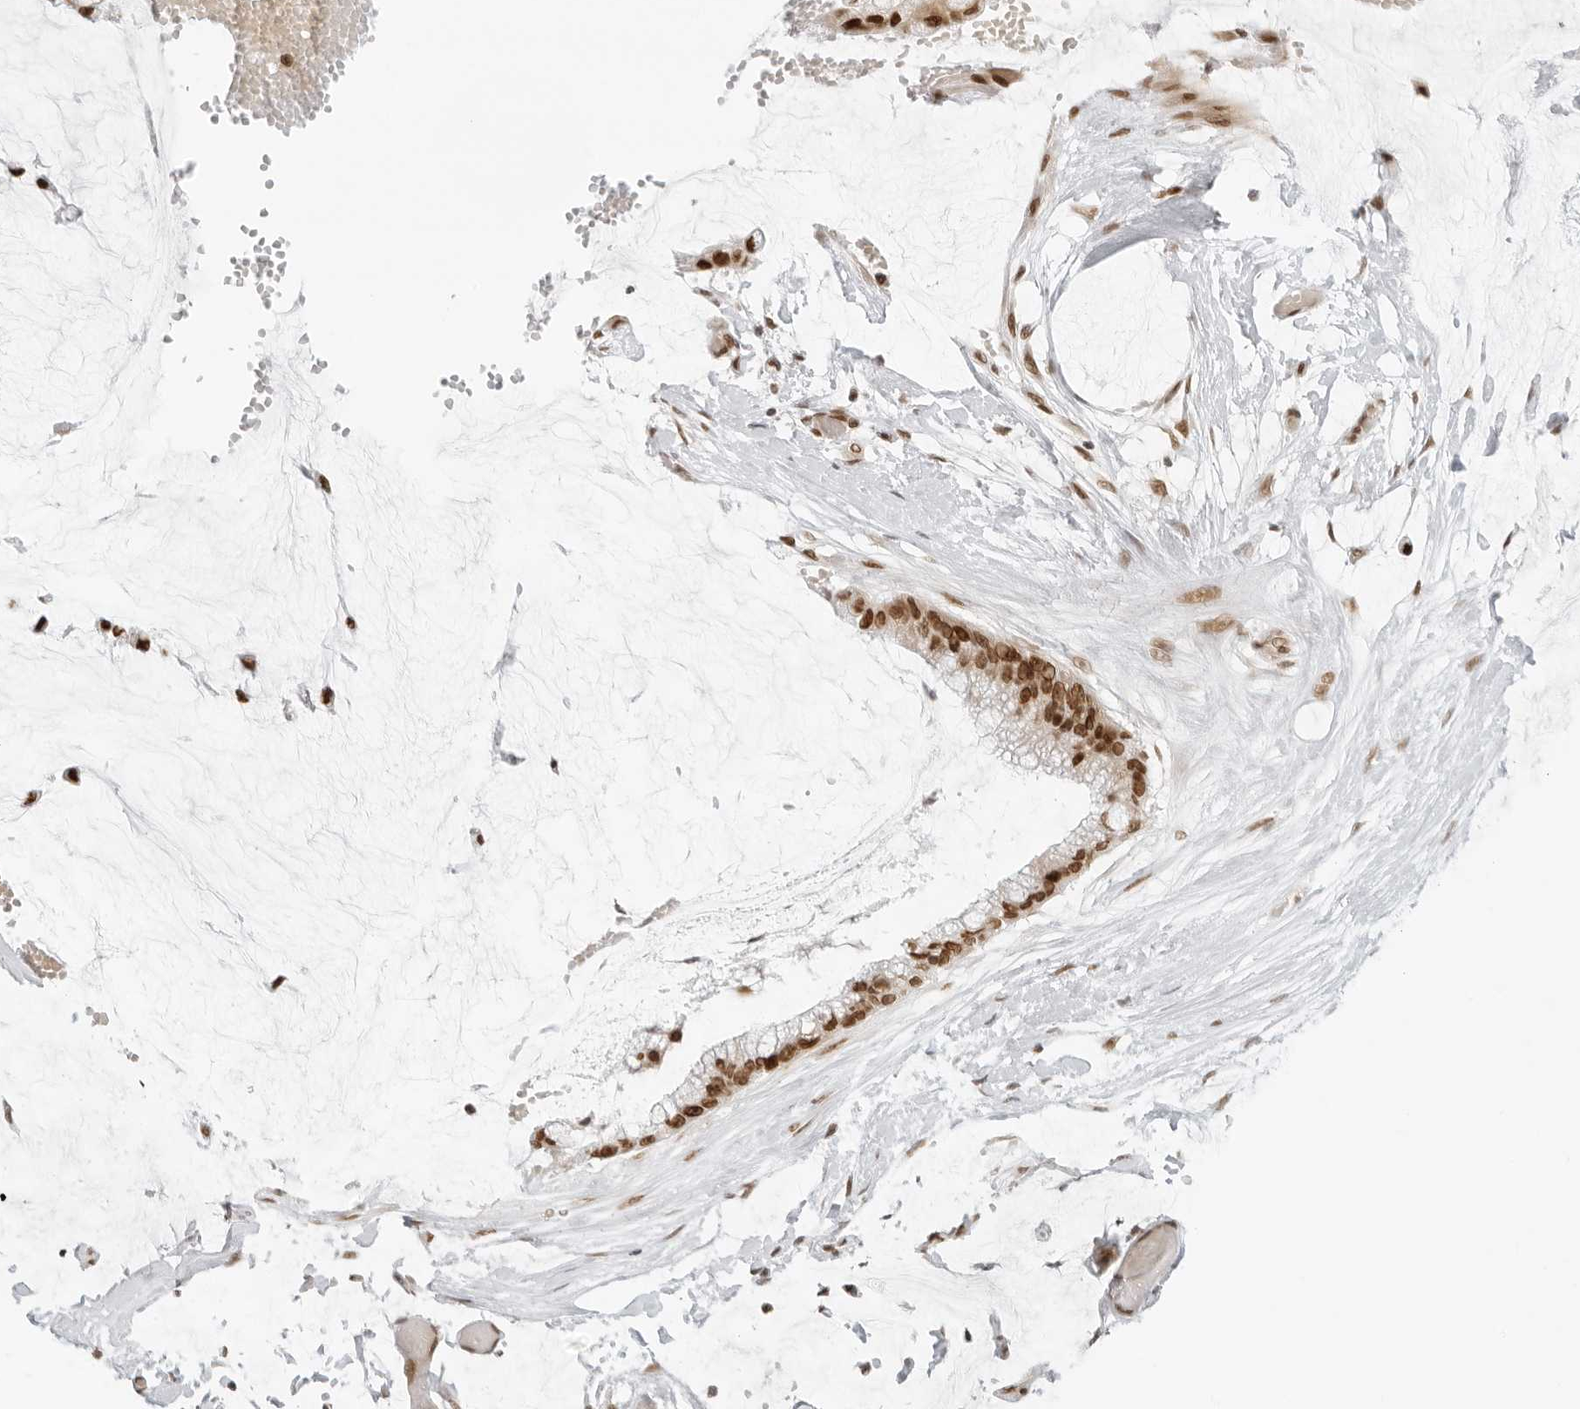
{"staining": {"intensity": "strong", "quantity": ">75%", "location": "nuclear"}, "tissue": "ovarian cancer", "cell_type": "Tumor cells", "image_type": "cancer", "snomed": [{"axis": "morphology", "description": "Cystadenocarcinoma, mucinous, NOS"}, {"axis": "topography", "description": "Ovary"}], "caption": "DAB immunohistochemical staining of human mucinous cystadenocarcinoma (ovarian) displays strong nuclear protein positivity in approximately >75% of tumor cells.", "gene": "RCC1", "patient": {"sex": "female", "age": 39}}